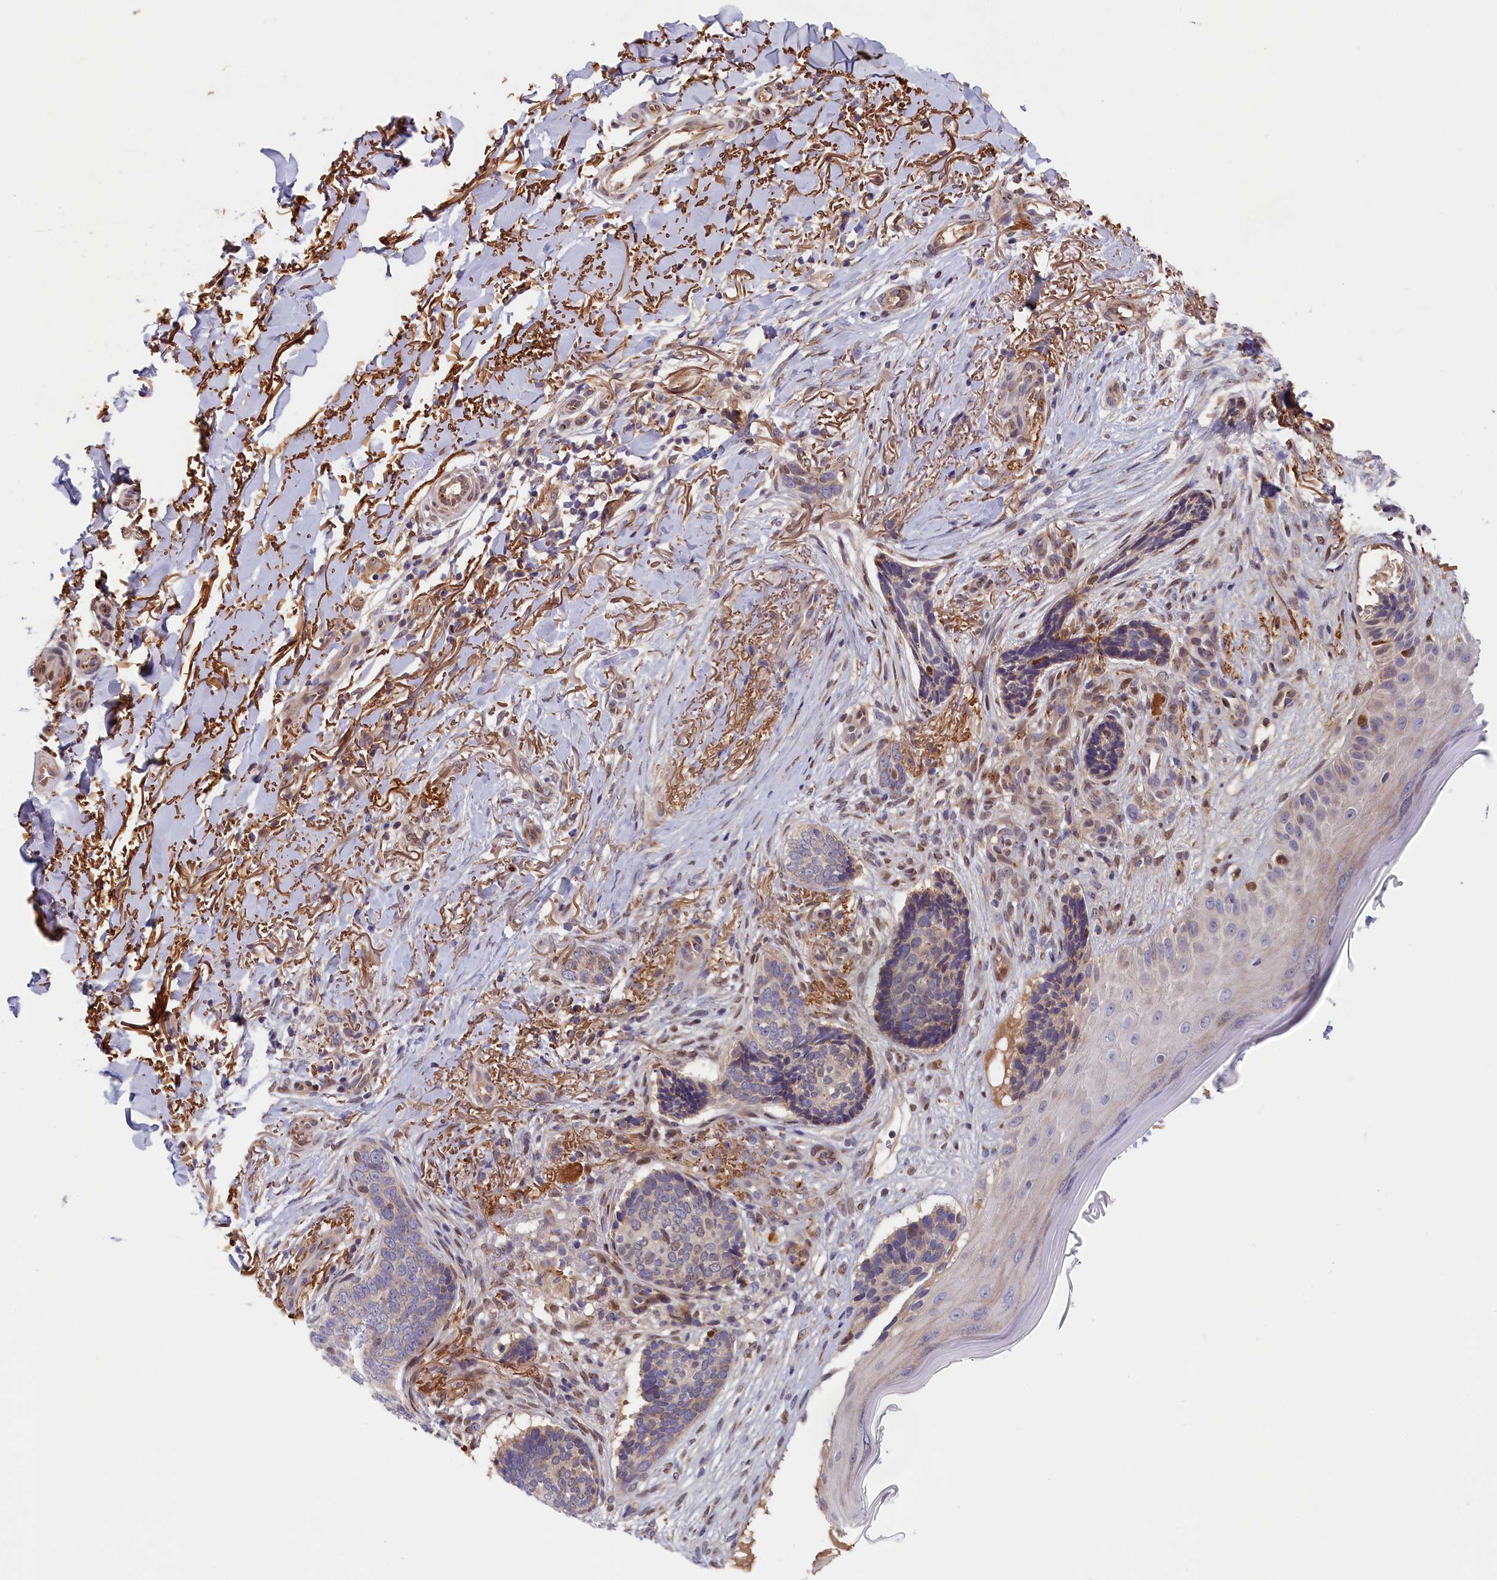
{"staining": {"intensity": "weak", "quantity": "<25%", "location": "cytoplasmic/membranous"}, "tissue": "skin cancer", "cell_type": "Tumor cells", "image_type": "cancer", "snomed": [{"axis": "morphology", "description": "Normal tissue, NOS"}, {"axis": "morphology", "description": "Basal cell carcinoma"}, {"axis": "topography", "description": "Skin"}], "caption": "Basal cell carcinoma (skin) was stained to show a protein in brown. There is no significant expression in tumor cells.", "gene": "CHST12", "patient": {"sex": "female", "age": 67}}